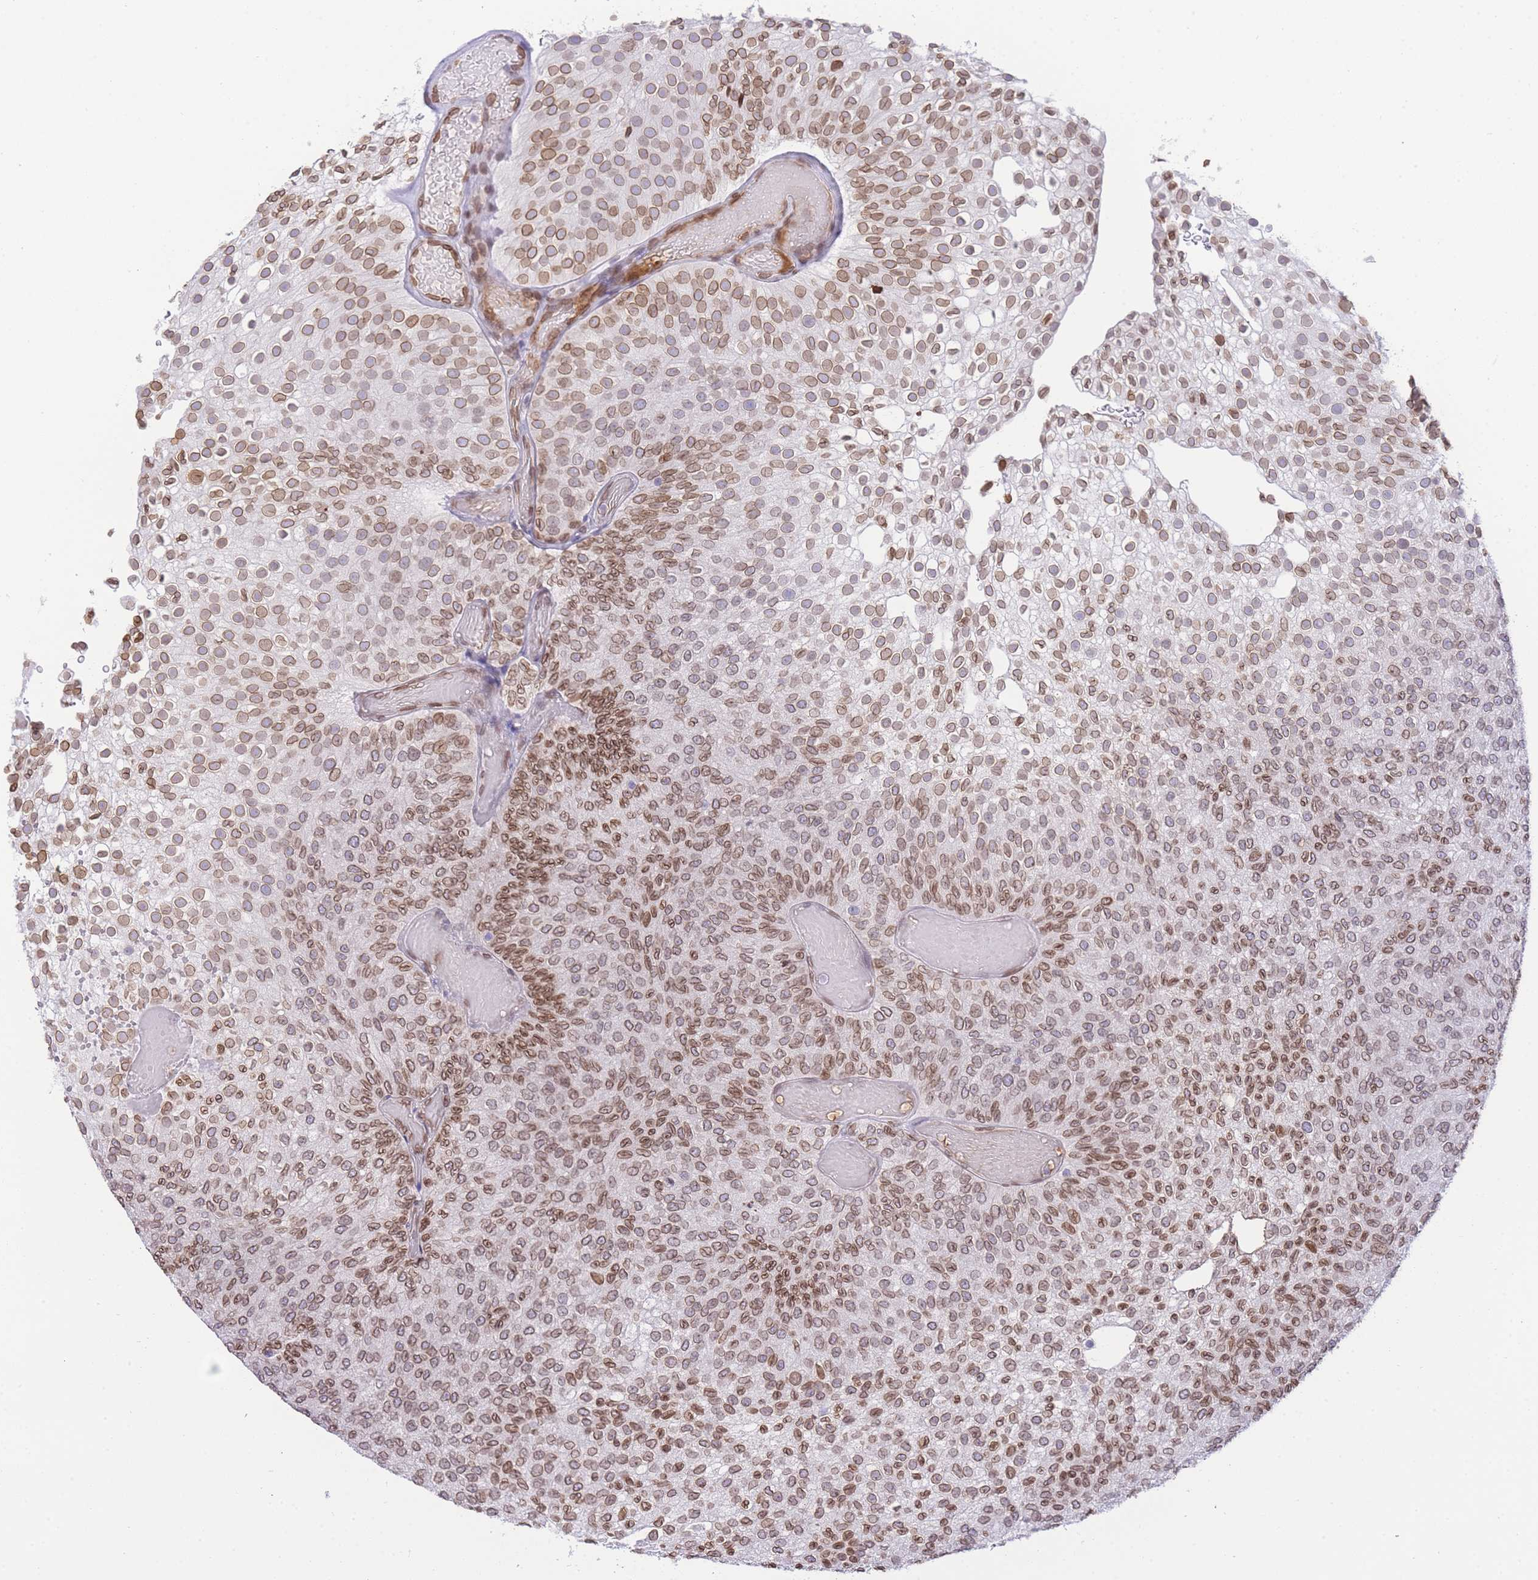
{"staining": {"intensity": "moderate", "quantity": ">75%", "location": "cytoplasmic/membranous,nuclear"}, "tissue": "urothelial cancer", "cell_type": "Tumor cells", "image_type": "cancer", "snomed": [{"axis": "morphology", "description": "Urothelial carcinoma, Low grade"}, {"axis": "topography", "description": "Urinary bladder"}], "caption": "Brown immunohistochemical staining in urothelial cancer displays moderate cytoplasmic/membranous and nuclear positivity in about >75% of tumor cells.", "gene": "OR10AD1", "patient": {"sex": "male", "age": 78}}